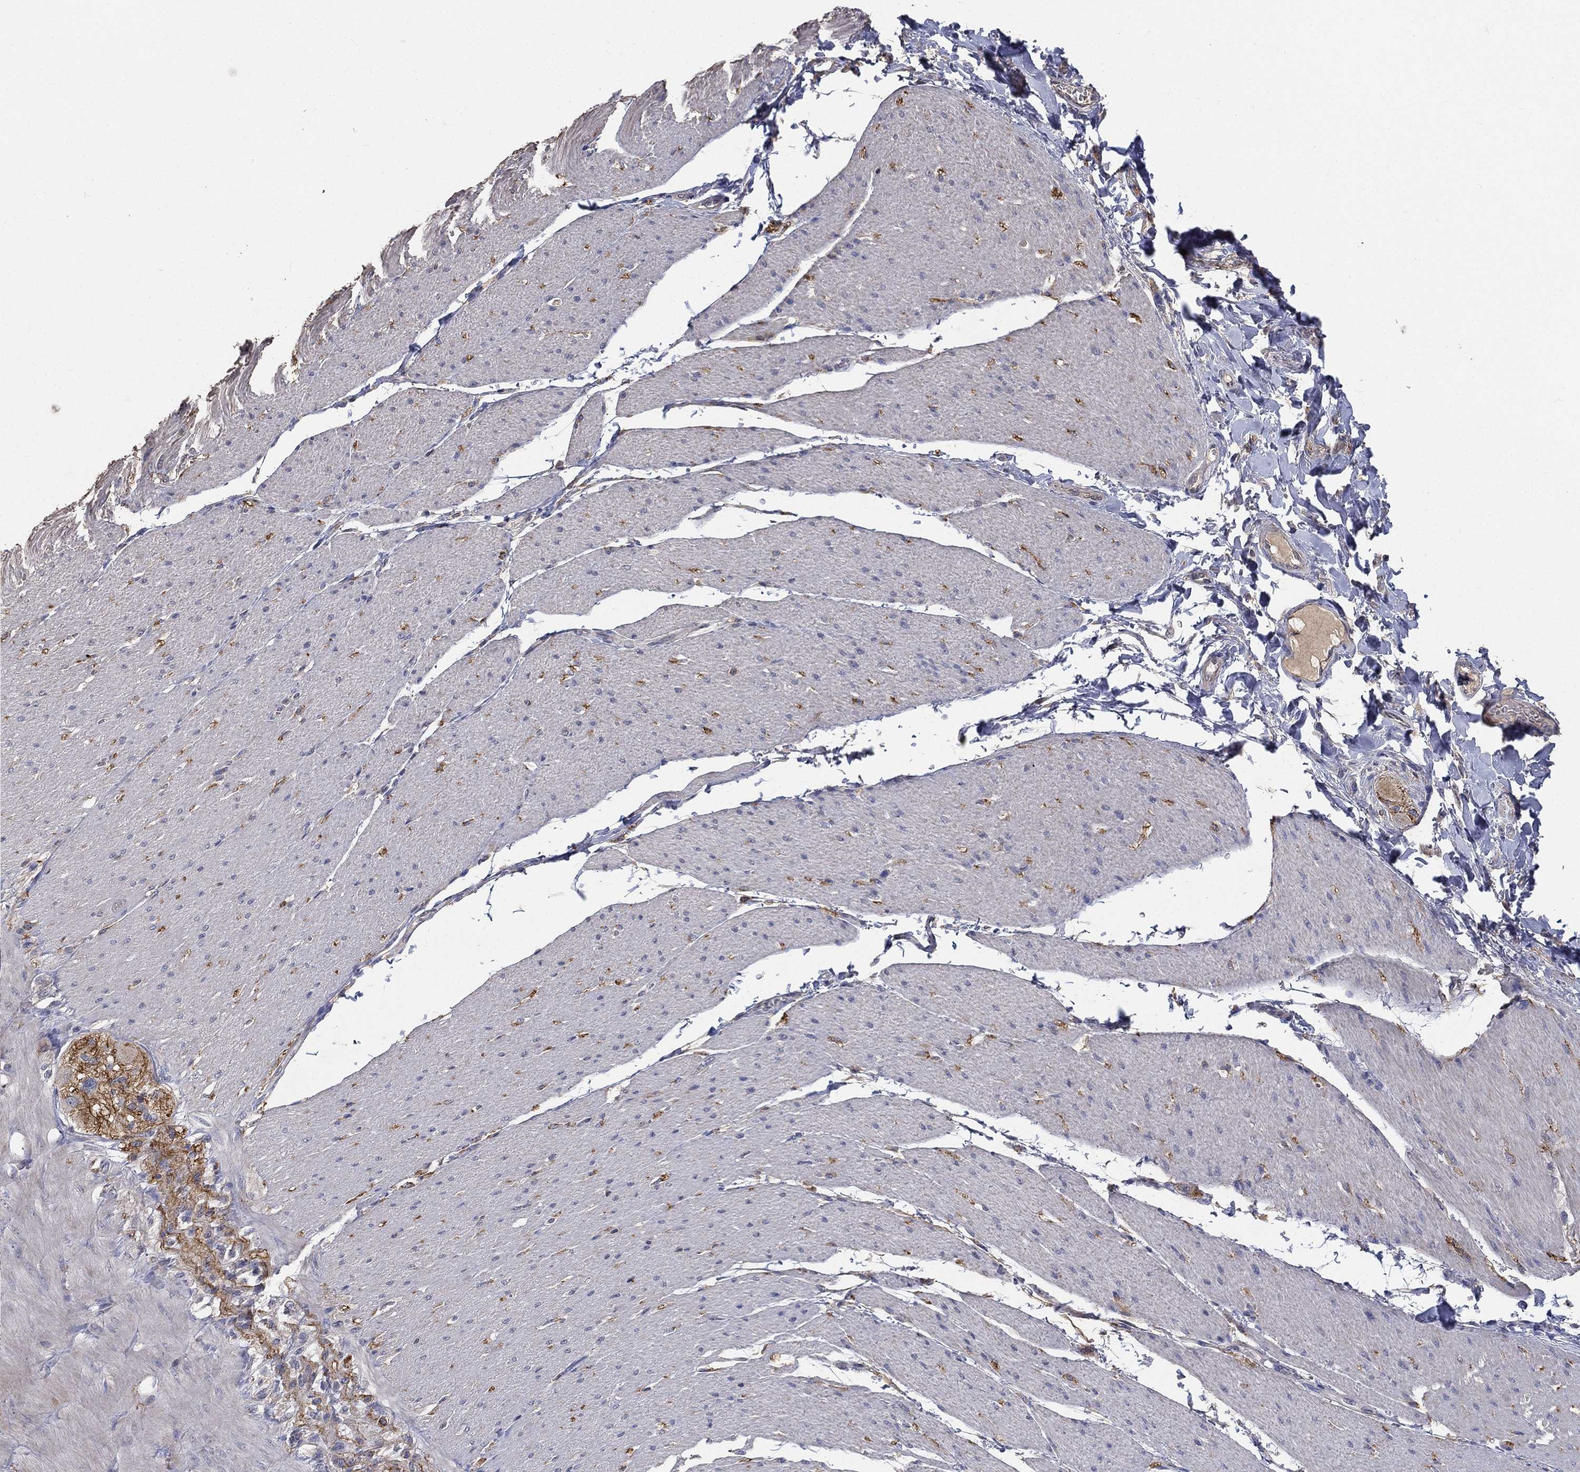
{"staining": {"intensity": "weak", "quantity": "<25%", "location": "cytoplasmic/membranous"}, "tissue": "soft tissue", "cell_type": "Fibroblasts", "image_type": "normal", "snomed": [{"axis": "morphology", "description": "Normal tissue, NOS"}, {"axis": "topography", "description": "Smooth muscle"}, {"axis": "topography", "description": "Duodenum"}, {"axis": "topography", "description": "Peripheral nerve tissue"}], "caption": "The histopathology image exhibits no significant expression in fibroblasts of soft tissue. (Immunohistochemistry (ihc), brightfield microscopy, high magnification).", "gene": "SNAP25", "patient": {"sex": "female", "age": 61}}